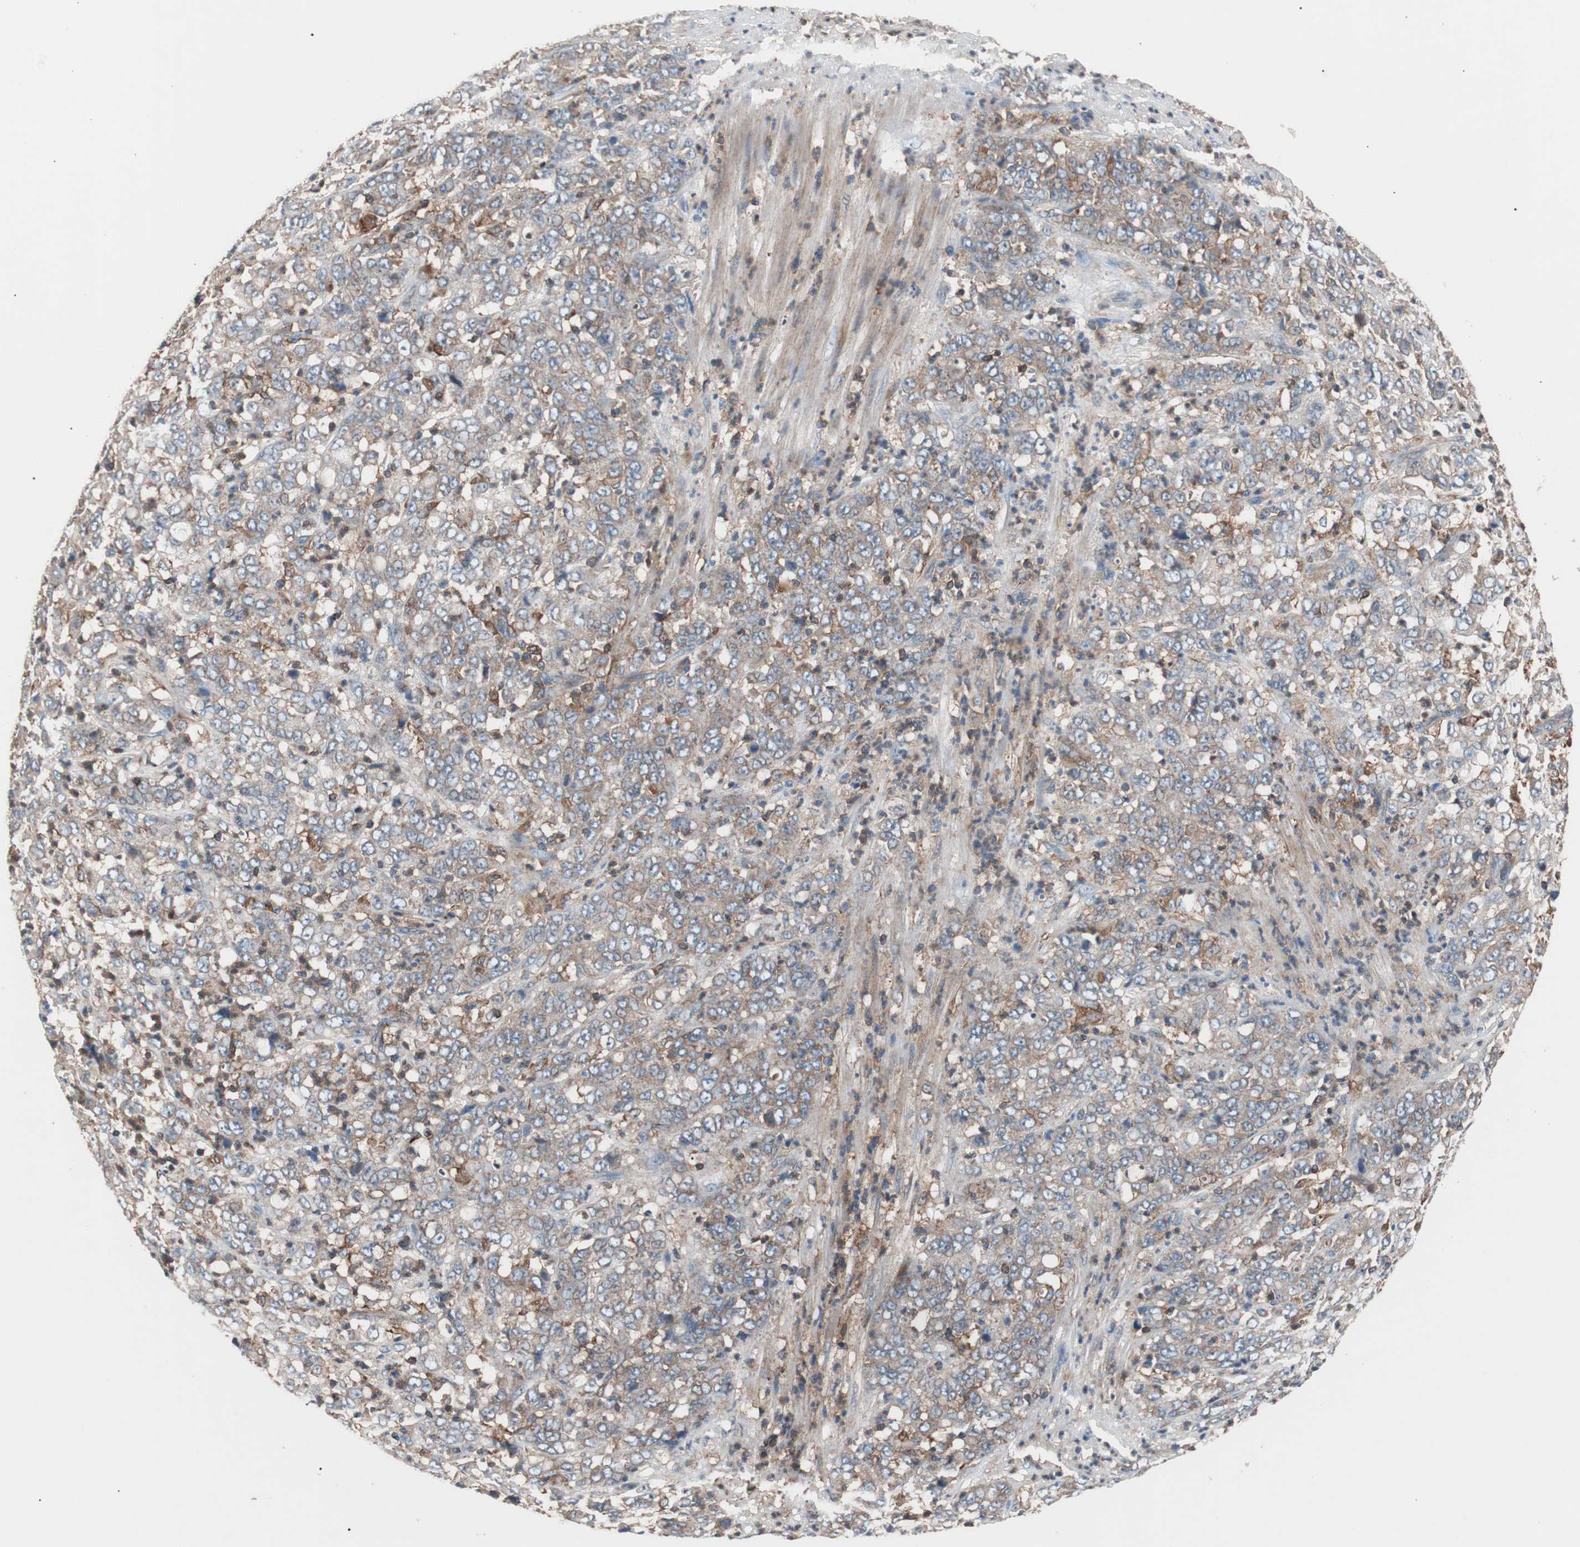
{"staining": {"intensity": "weak", "quantity": ">75%", "location": "cytoplasmic/membranous"}, "tissue": "stomach cancer", "cell_type": "Tumor cells", "image_type": "cancer", "snomed": [{"axis": "morphology", "description": "Adenocarcinoma, NOS"}, {"axis": "topography", "description": "Stomach, lower"}], "caption": "Stomach cancer was stained to show a protein in brown. There is low levels of weak cytoplasmic/membranous expression in approximately >75% of tumor cells.", "gene": "PIK3R1", "patient": {"sex": "female", "age": 71}}